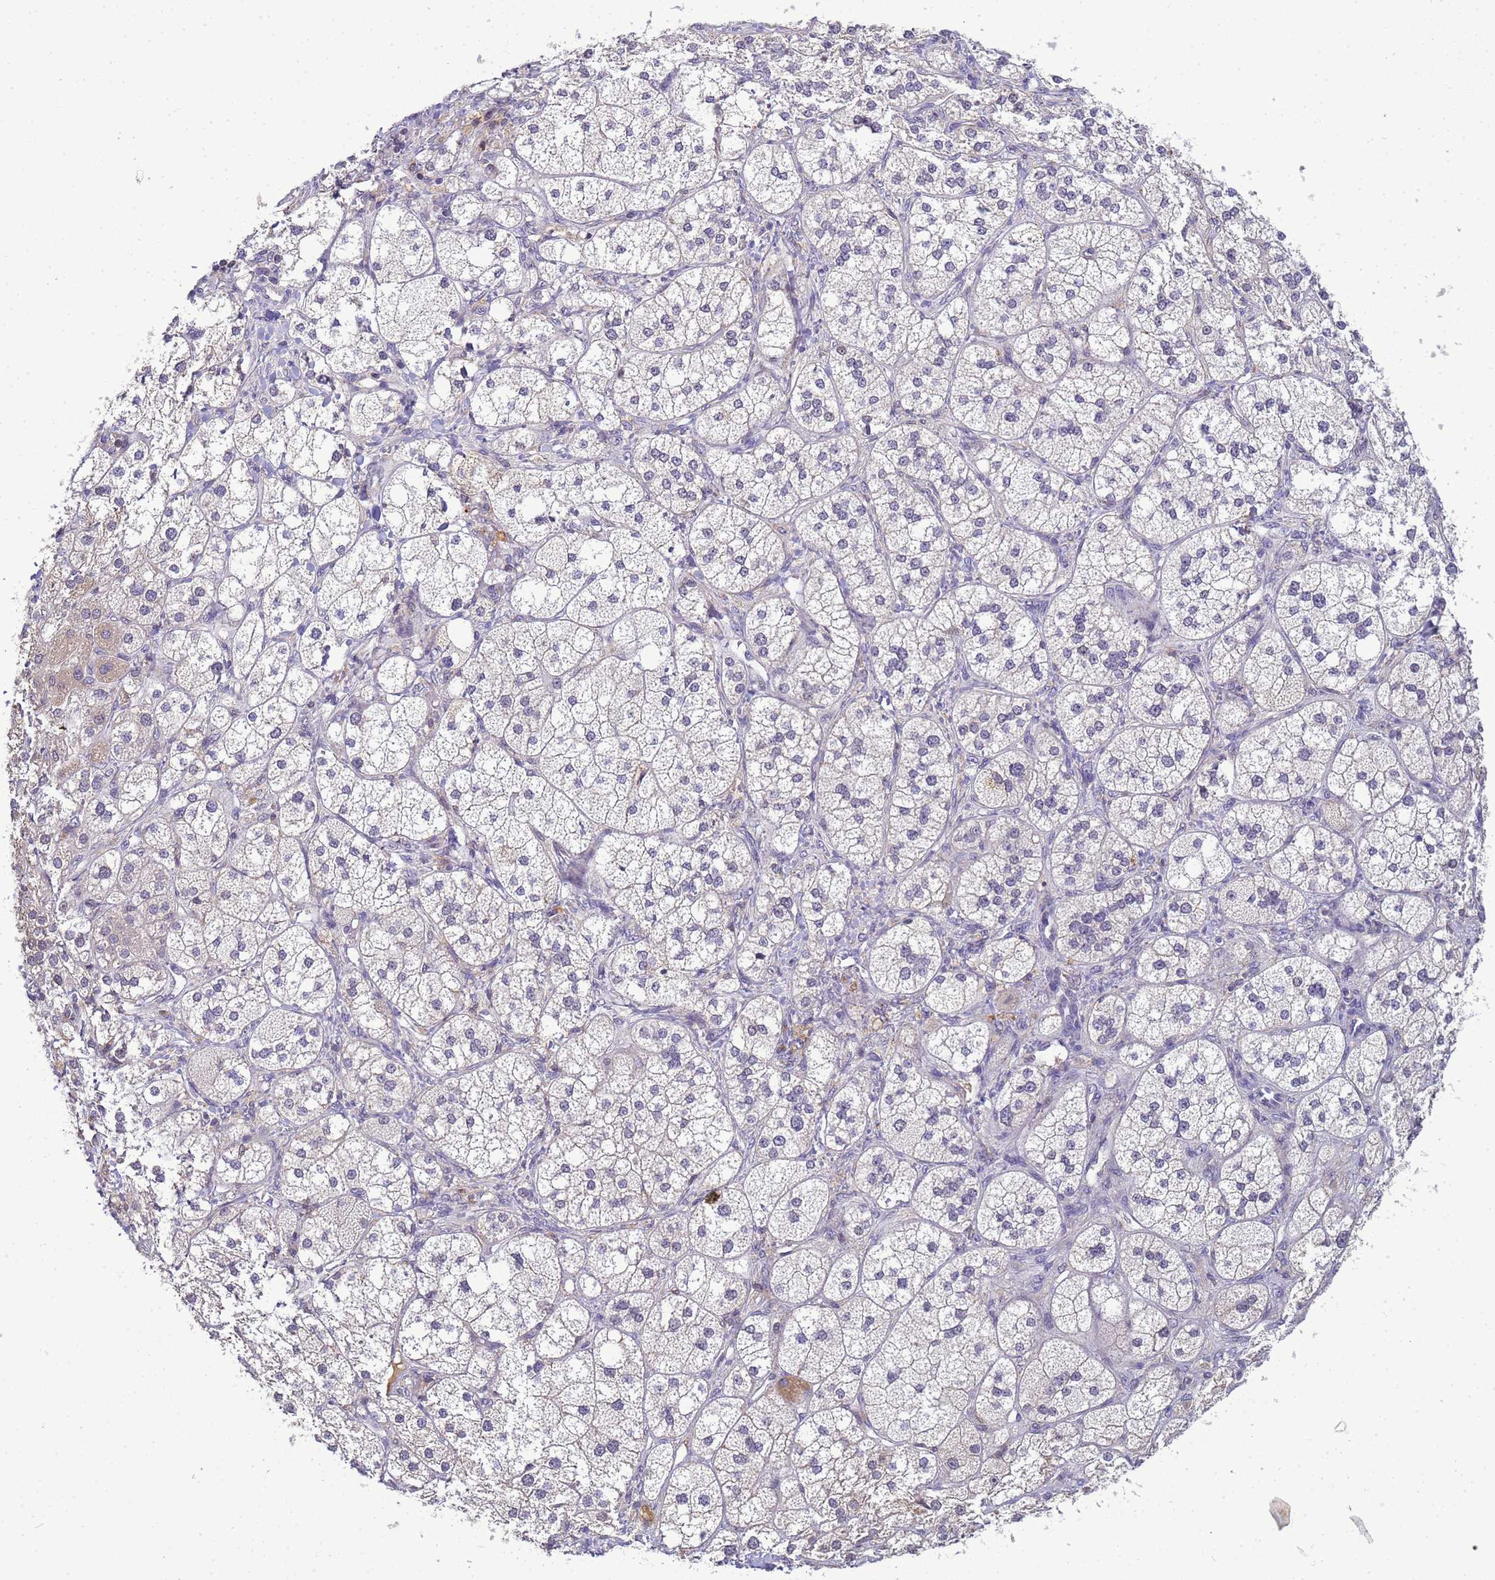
{"staining": {"intensity": "negative", "quantity": "none", "location": "none"}, "tissue": "adrenal gland", "cell_type": "Glandular cells", "image_type": "normal", "snomed": [{"axis": "morphology", "description": "Normal tissue, NOS"}, {"axis": "topography", "description": "Adrenal gland"}], "caption": "Micrograph shows no significant protein expression in glandular cells of unremarkable adrenal gland.", "gene": "TMEM74B", "patient": {"sex": "male", "age": 61}}